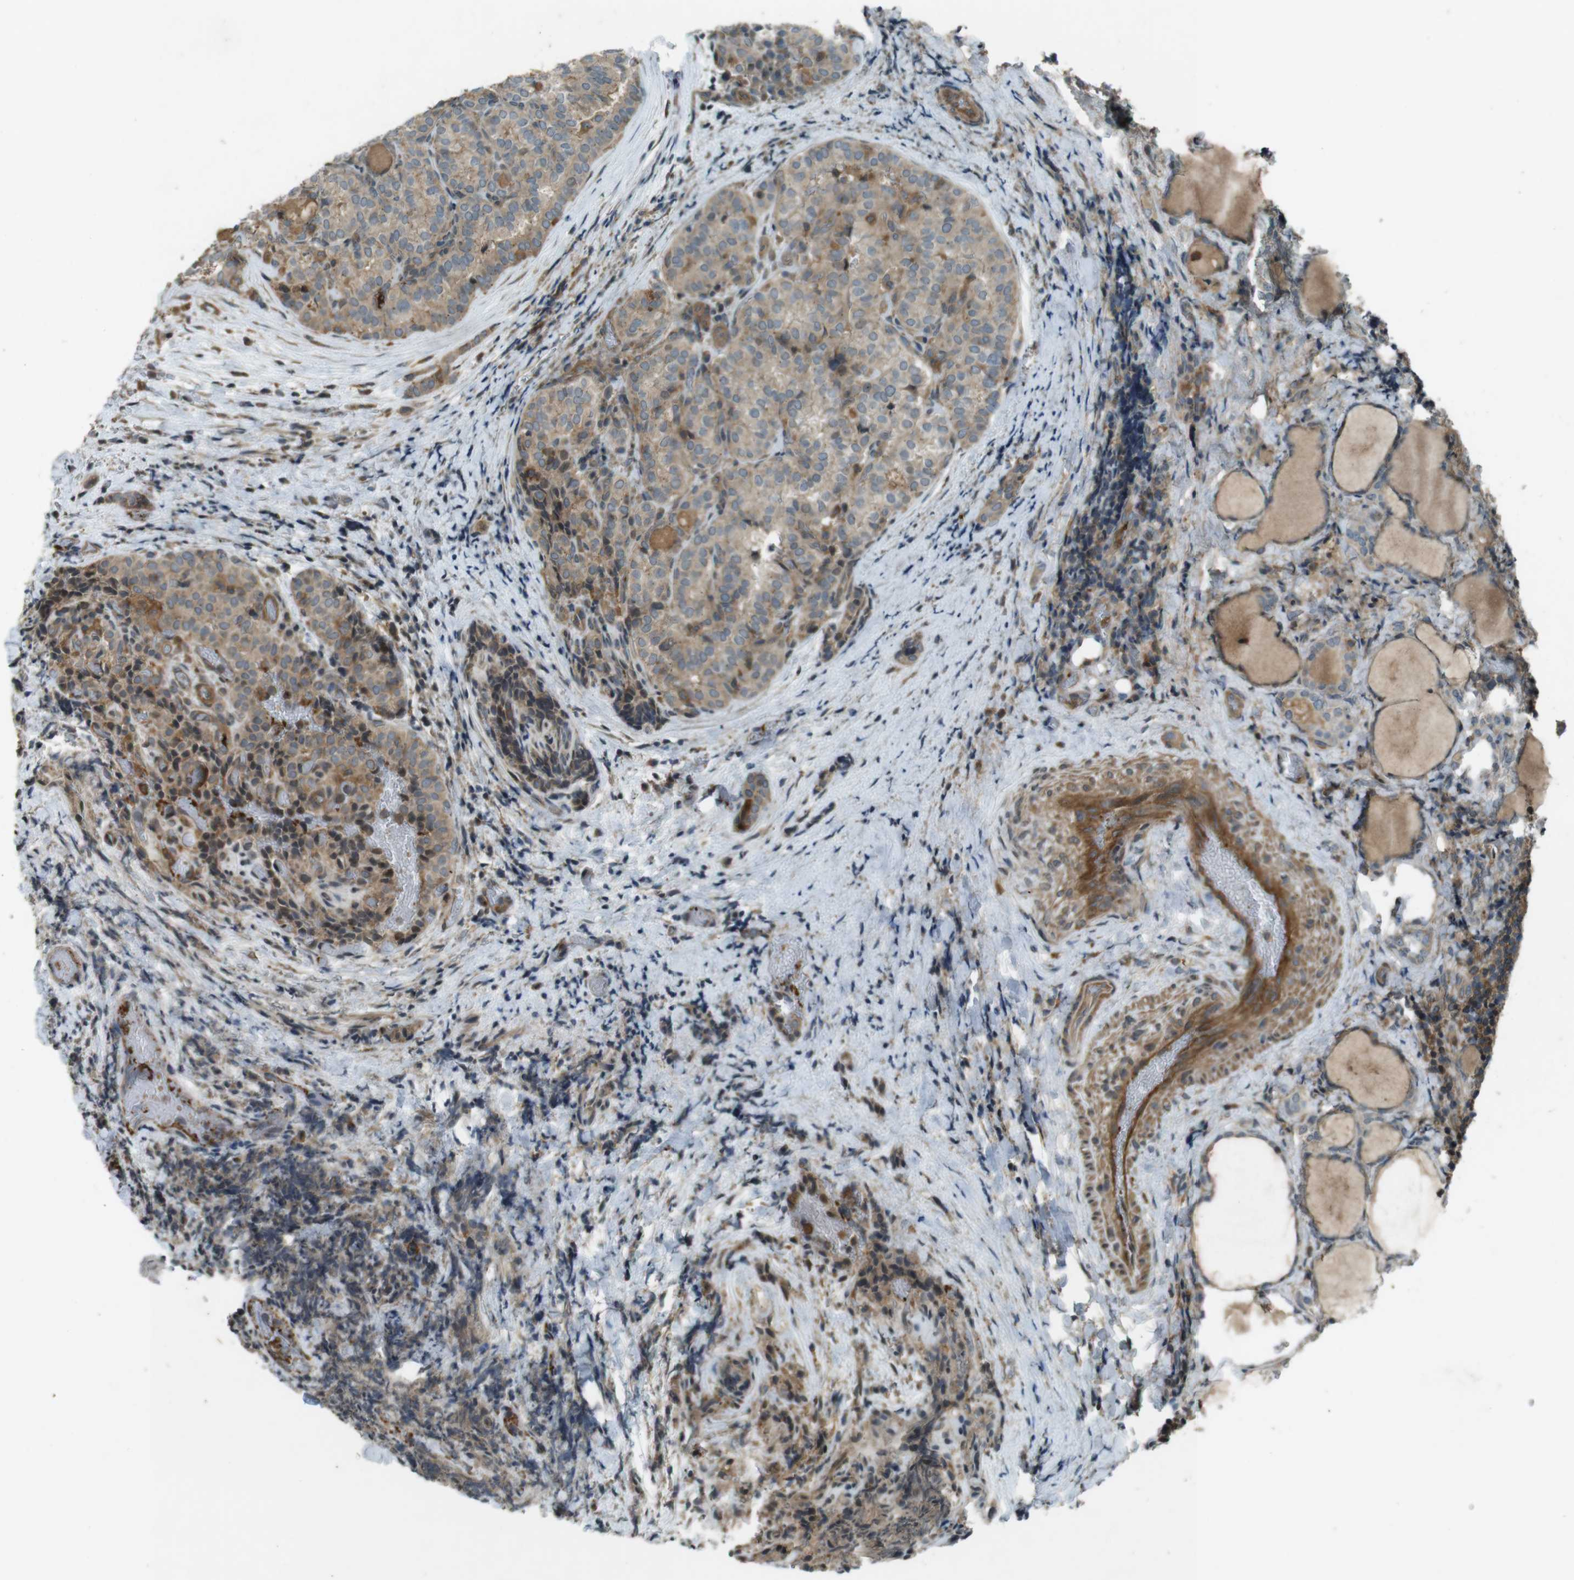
{"staining": {"intensity": "weak", "quantity": ">75%", "location": "cytoplasmic/membranous"}, "tissue": "thyroid cancer", "cell_type": "Tumor cells", "image_type": "cancer", "snomed": [{"axis": "morphology", "description": "Normal tissue, NOS"}, {"axis": "morphology", "description": "Papillary adenocarcinoma, NOS"}, {"axis": "topography", "description": "Thyroid gland"}], "caption": "Immunohistochemistry (DAB) staining of human thyroid cancer (papillary adenocarcinoma) demonstrates weak cytoplasmic/membranous protein positivity in about >75% of tumor cells. Nuclei are stained in blue.", "gene": "ZYX", "patient": {"sex": "female", "age": 30}}